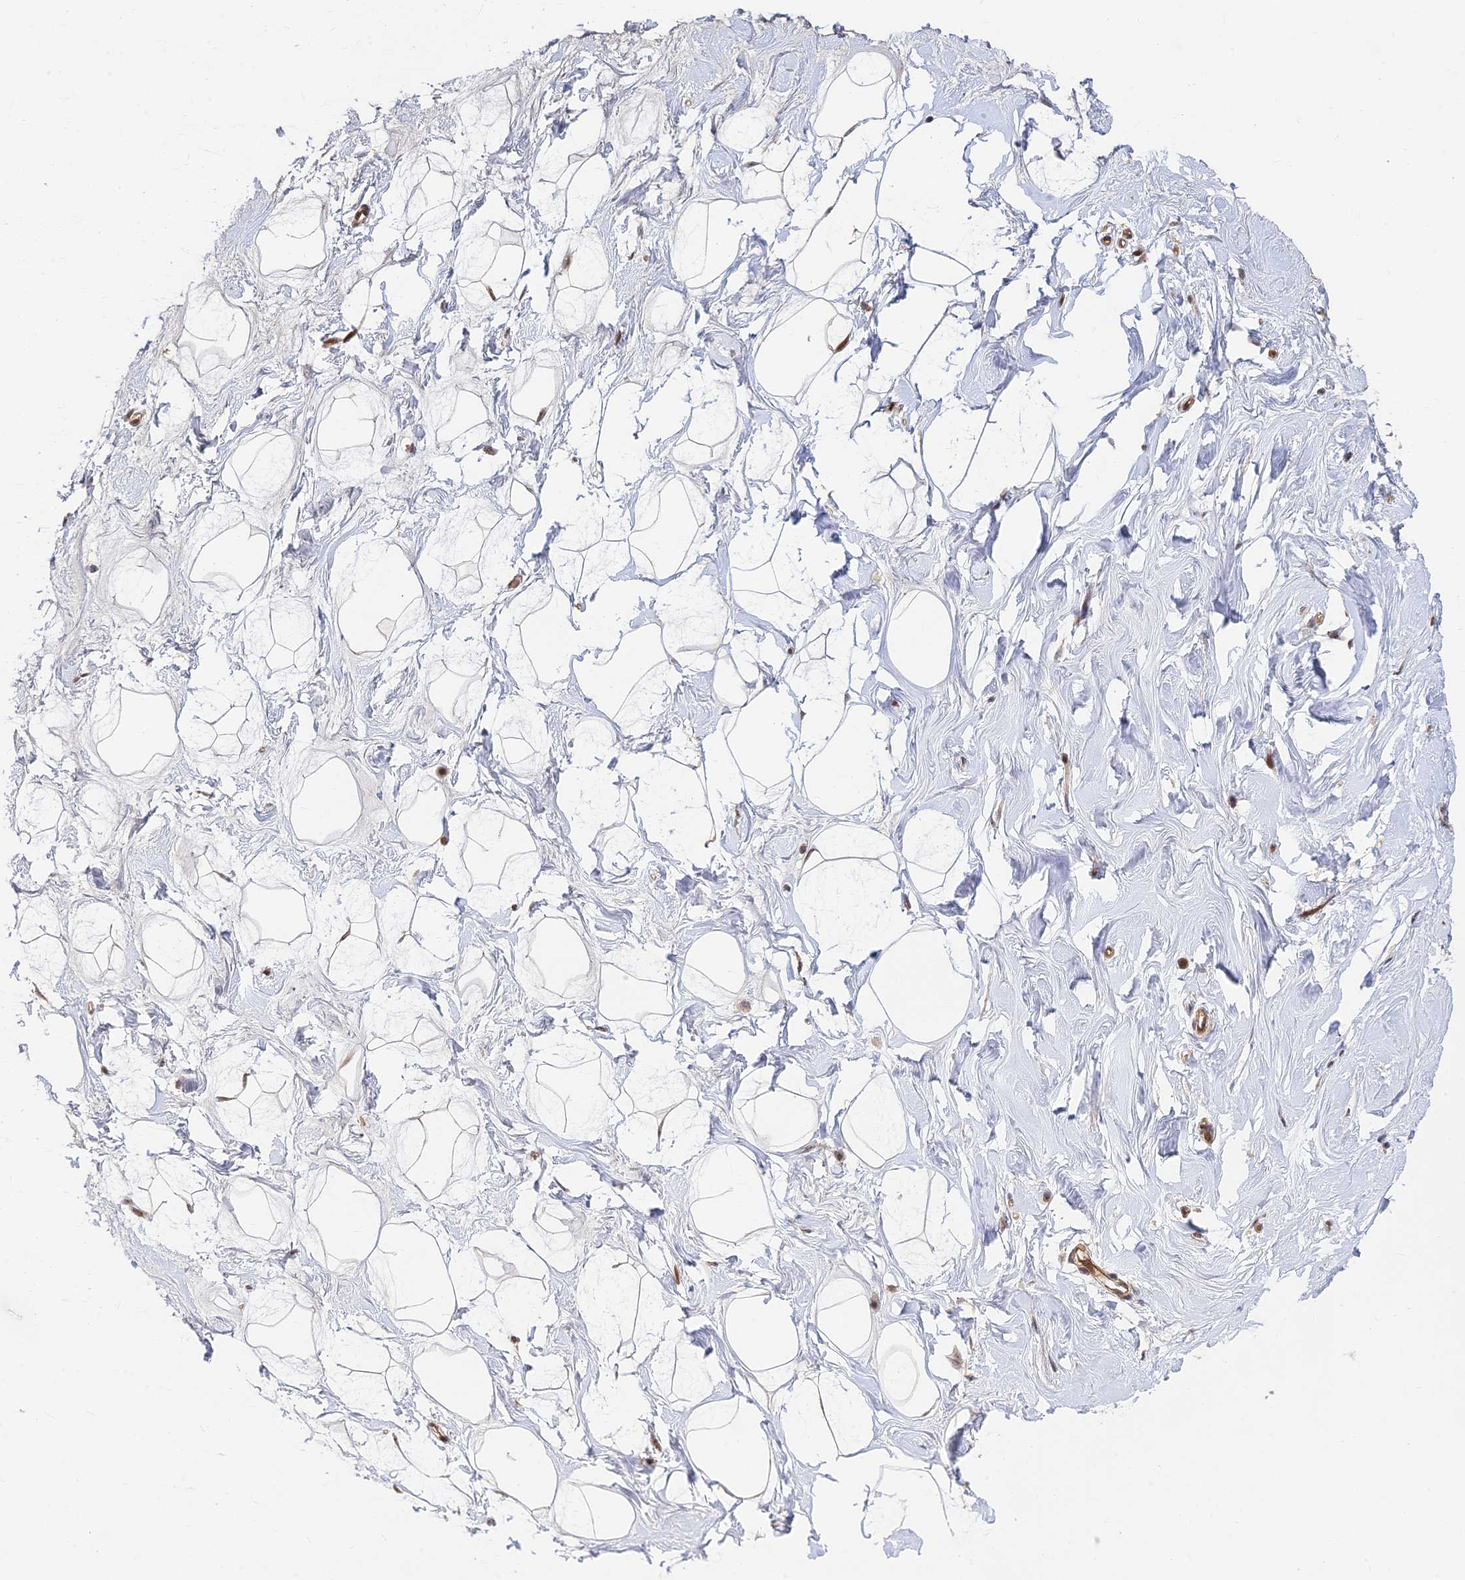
{"staining": {"intensity": "negative", "quantity": "none", "location": "none"}, "tissue": "breast", "cell_type": "Adipocytes", "image_type": "normal", "snomed": [{"axis": "morphology", "description": "Normal tissue, NOS"}, {"axis": "morphology", "description": "Adenoma, NOS"}, {"axis": "topography", "description": "Breast"}], "caption": "A photomicrograph of breast stained for a protein displays no brown staining in adipocytes. (DAB immunohistochemistry (IHC) visualized using brightfield microscopy, high magnification).", "gene": "UFSP2", "patient": {"sex": "female", "age": 23}}